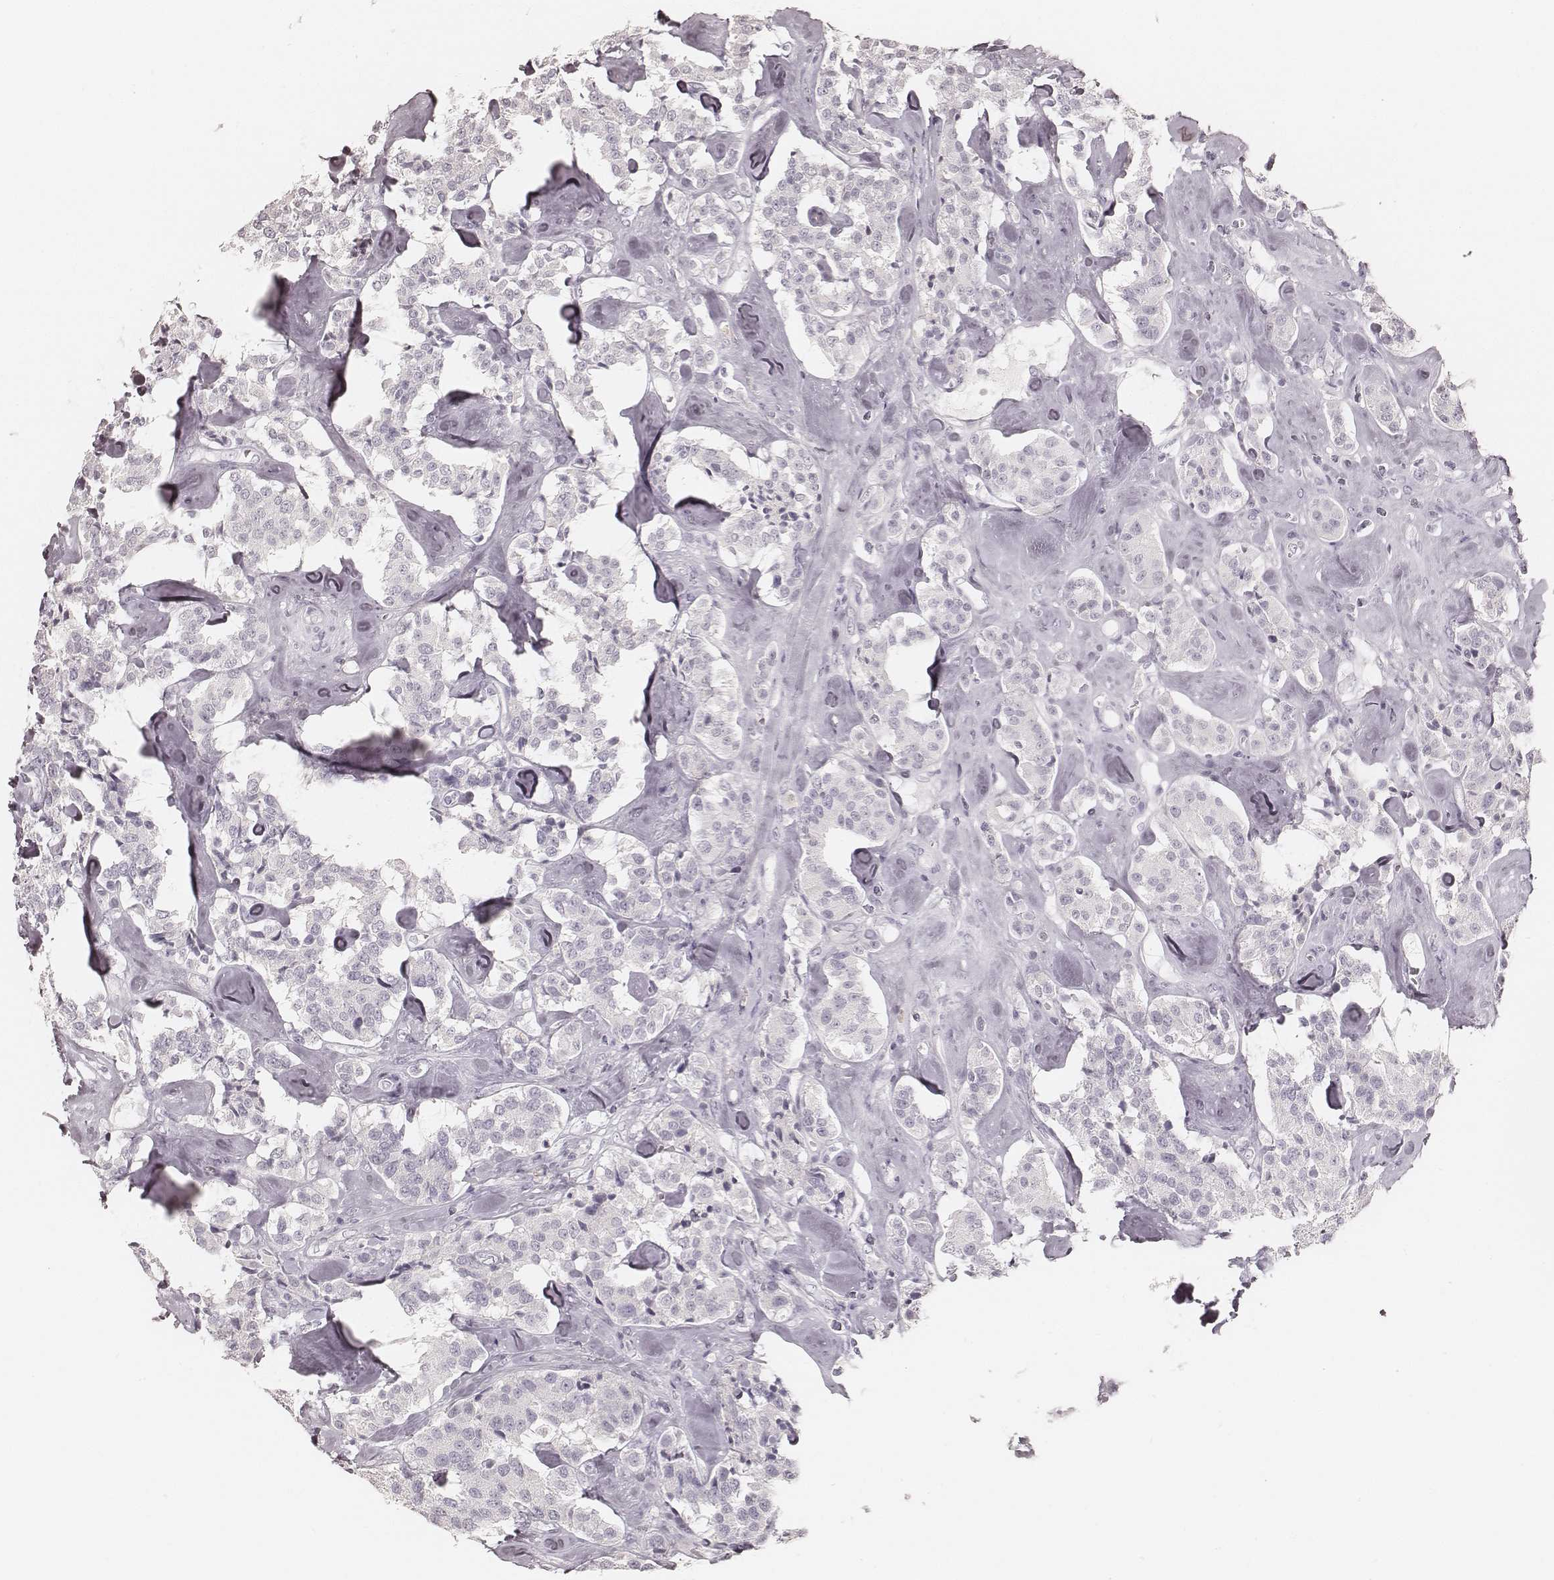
{"staining": {"intensity": "negative", "quantity": "none", "location": "none"}, "tissue": "carcinoid", "cell_type": "Tumor cells", "image_type": "cancer", "snomed": [{"axis": "morphology", "description": "Carcinoid, malignant, NOS"}, {"axis": "topography", "description": "Pancreas"}], "caption": "Carcinoid stained for a protein using immunohistochemistry (IHC) displays no staining tumor cells.", "gene": "KRT26", "patient": {"sex": "male", "age": 41}}